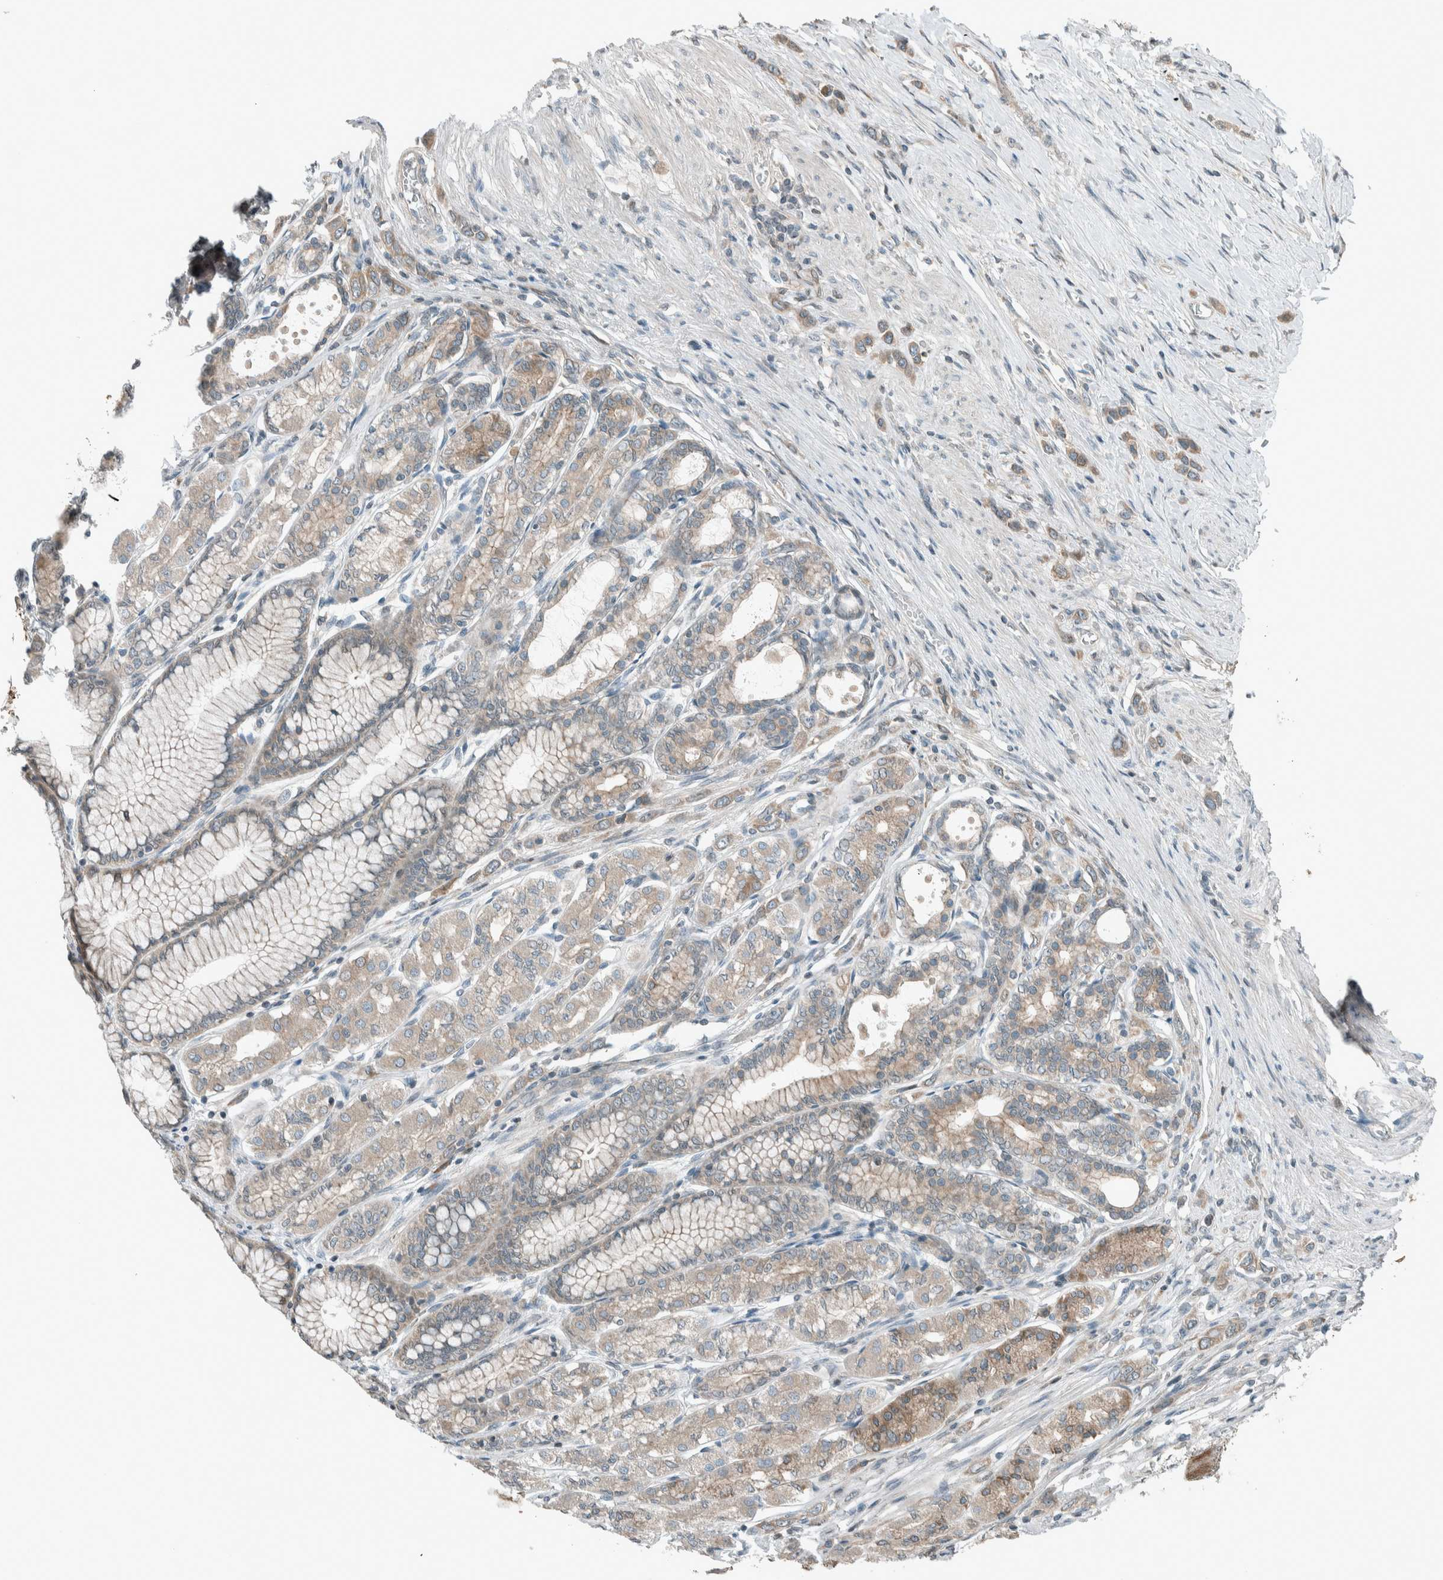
{"staining": {"intensity": "weak", "quantity": "25%-75%", "location": "cytoplasmic/membranous"}, "tissue": "stomach cancer", "cell_type": "Tumor cells", "image_type": "cancer", "snomed": [{"axis": "morphology", "description": "Adenocarcinoma, NOS"}, {"axis": "topography", "description": "Stomach"}], "caption": "Immunohistochemistry (IHC) of human stomach cancer demonstrates low levels of weak cytoplasmic/membranous expression in approximately 25%-75% of tumor cells.", "gene": "SEL1L", "patient": {"sex": "female", "age": 65}}